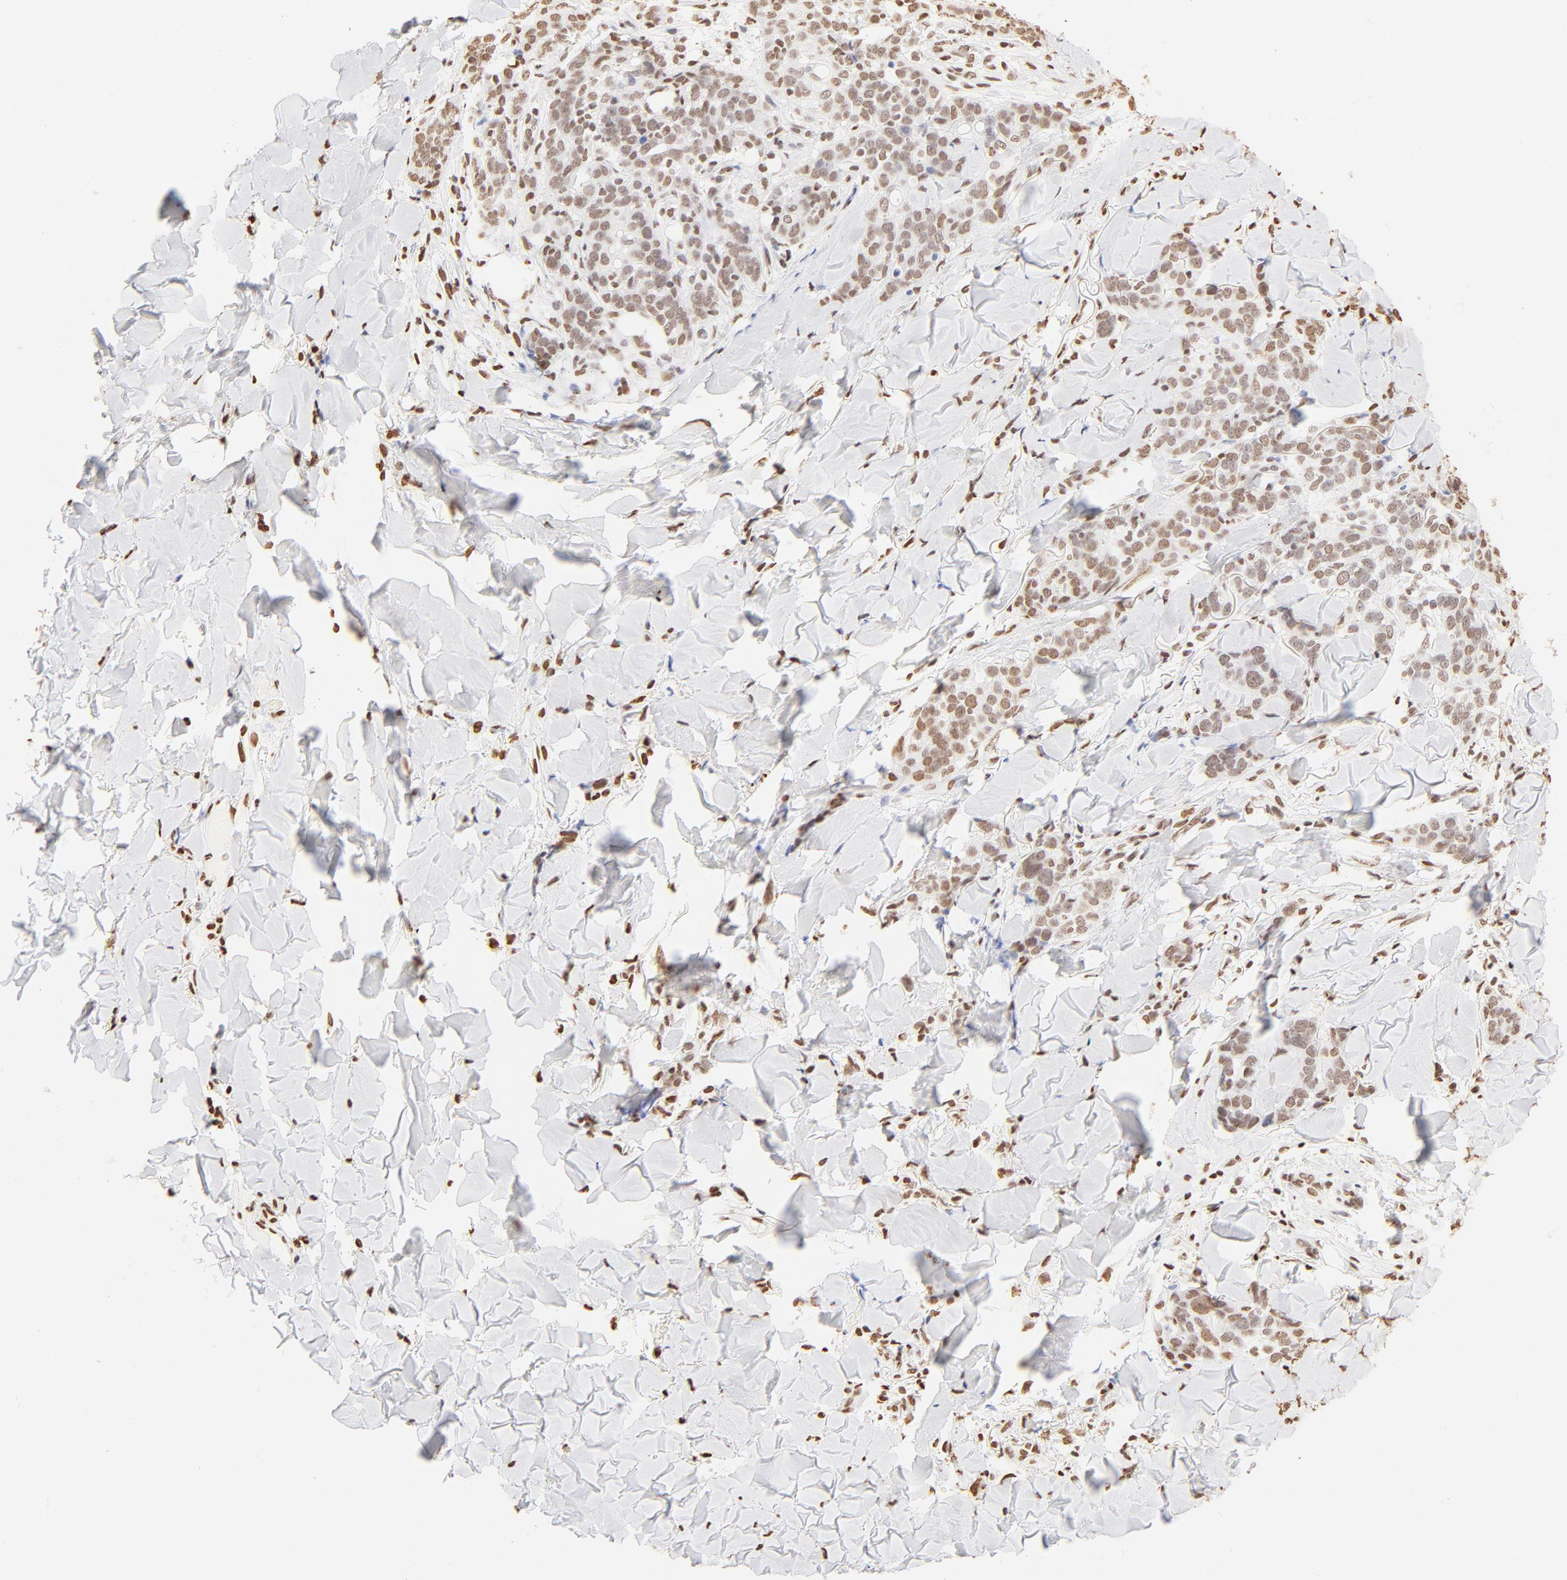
{"staining": {"intensity": "moderate", "quantity": ">75%", "location": "nuclear"}, "tissue": "skin cancer", "cell_type": "Tumor cells", "image_type": "cancer", "snomed": [{"axis": "morphology", "description": "Normal tissue, NOS"}, {"axis": "morphology", "description": "Squamous cell carcinoma, NOS"}, {"axis": "topography", "description": "Skin"}], "caption": "Protein expression analysis of human skin squamous cell carcinoma reveals moderate nuclear positivity in about >75% of tumor cells. Immunohistochemistry stains the protein of interest in brown and the nuclei are stained blue.", "gene": "ZNF540", "patient": {"sex": "female", "age": 83}}